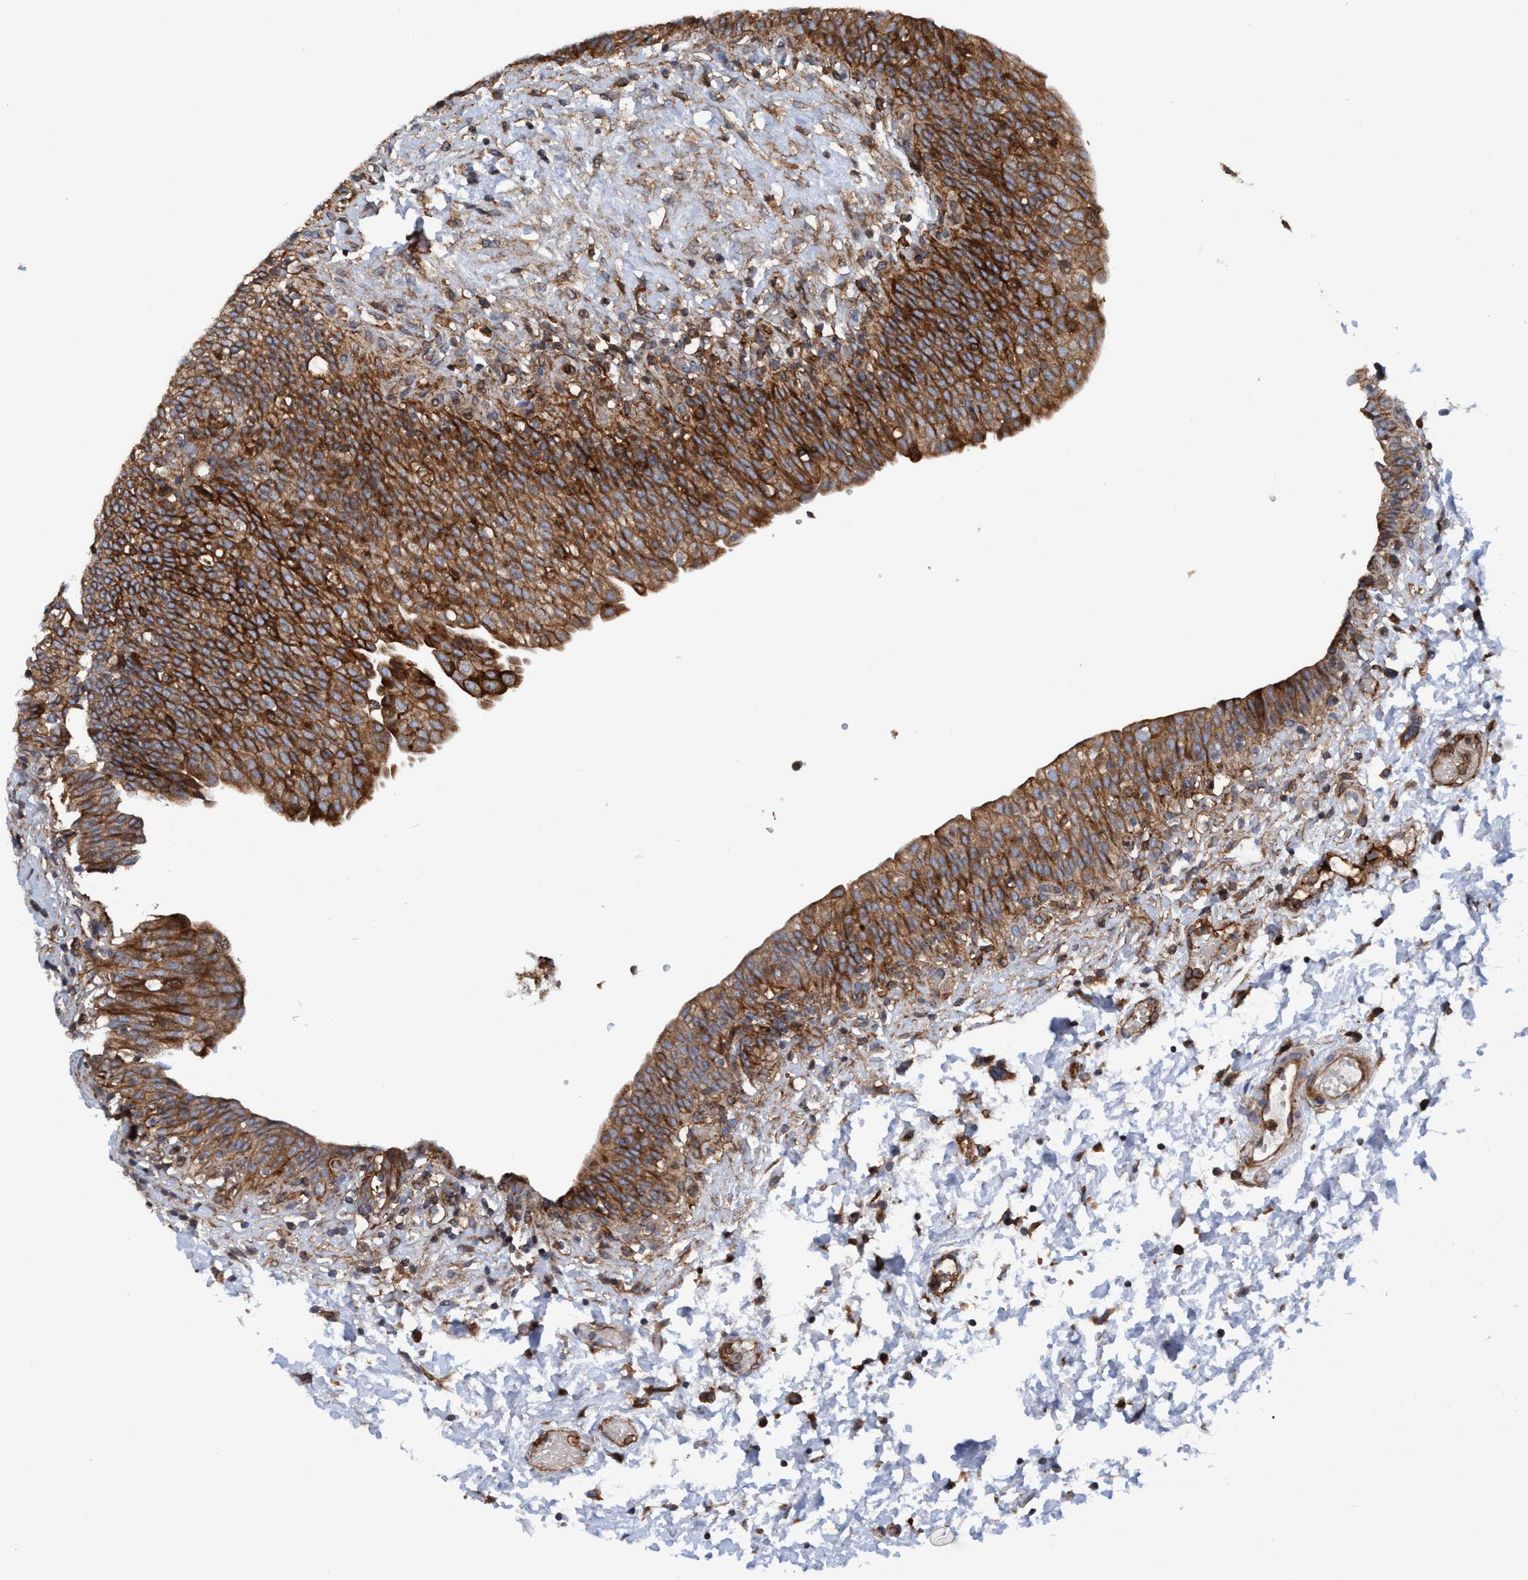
{"staining": {"intensity": "strong", "quantity": ">75%", "location": "cytoplasmic/membranous"}, "tissue": "urinary bladder", "cell_type": "Urothelial cells", "image_type": "normal", "snomed": [{"axis": "morphology", "description": "Normal tissue, NOS"}, {"axis": "topography", "description": "Urinary bladder"}], "caption": "Benign urinary bladder reveals strong cytoplasmic/membranous expression in about >75% of urothelial cells, visualized by immunohistochemistry.", "gene": "SLC16A3", "patient": {"sex": "male", "age": 55}}